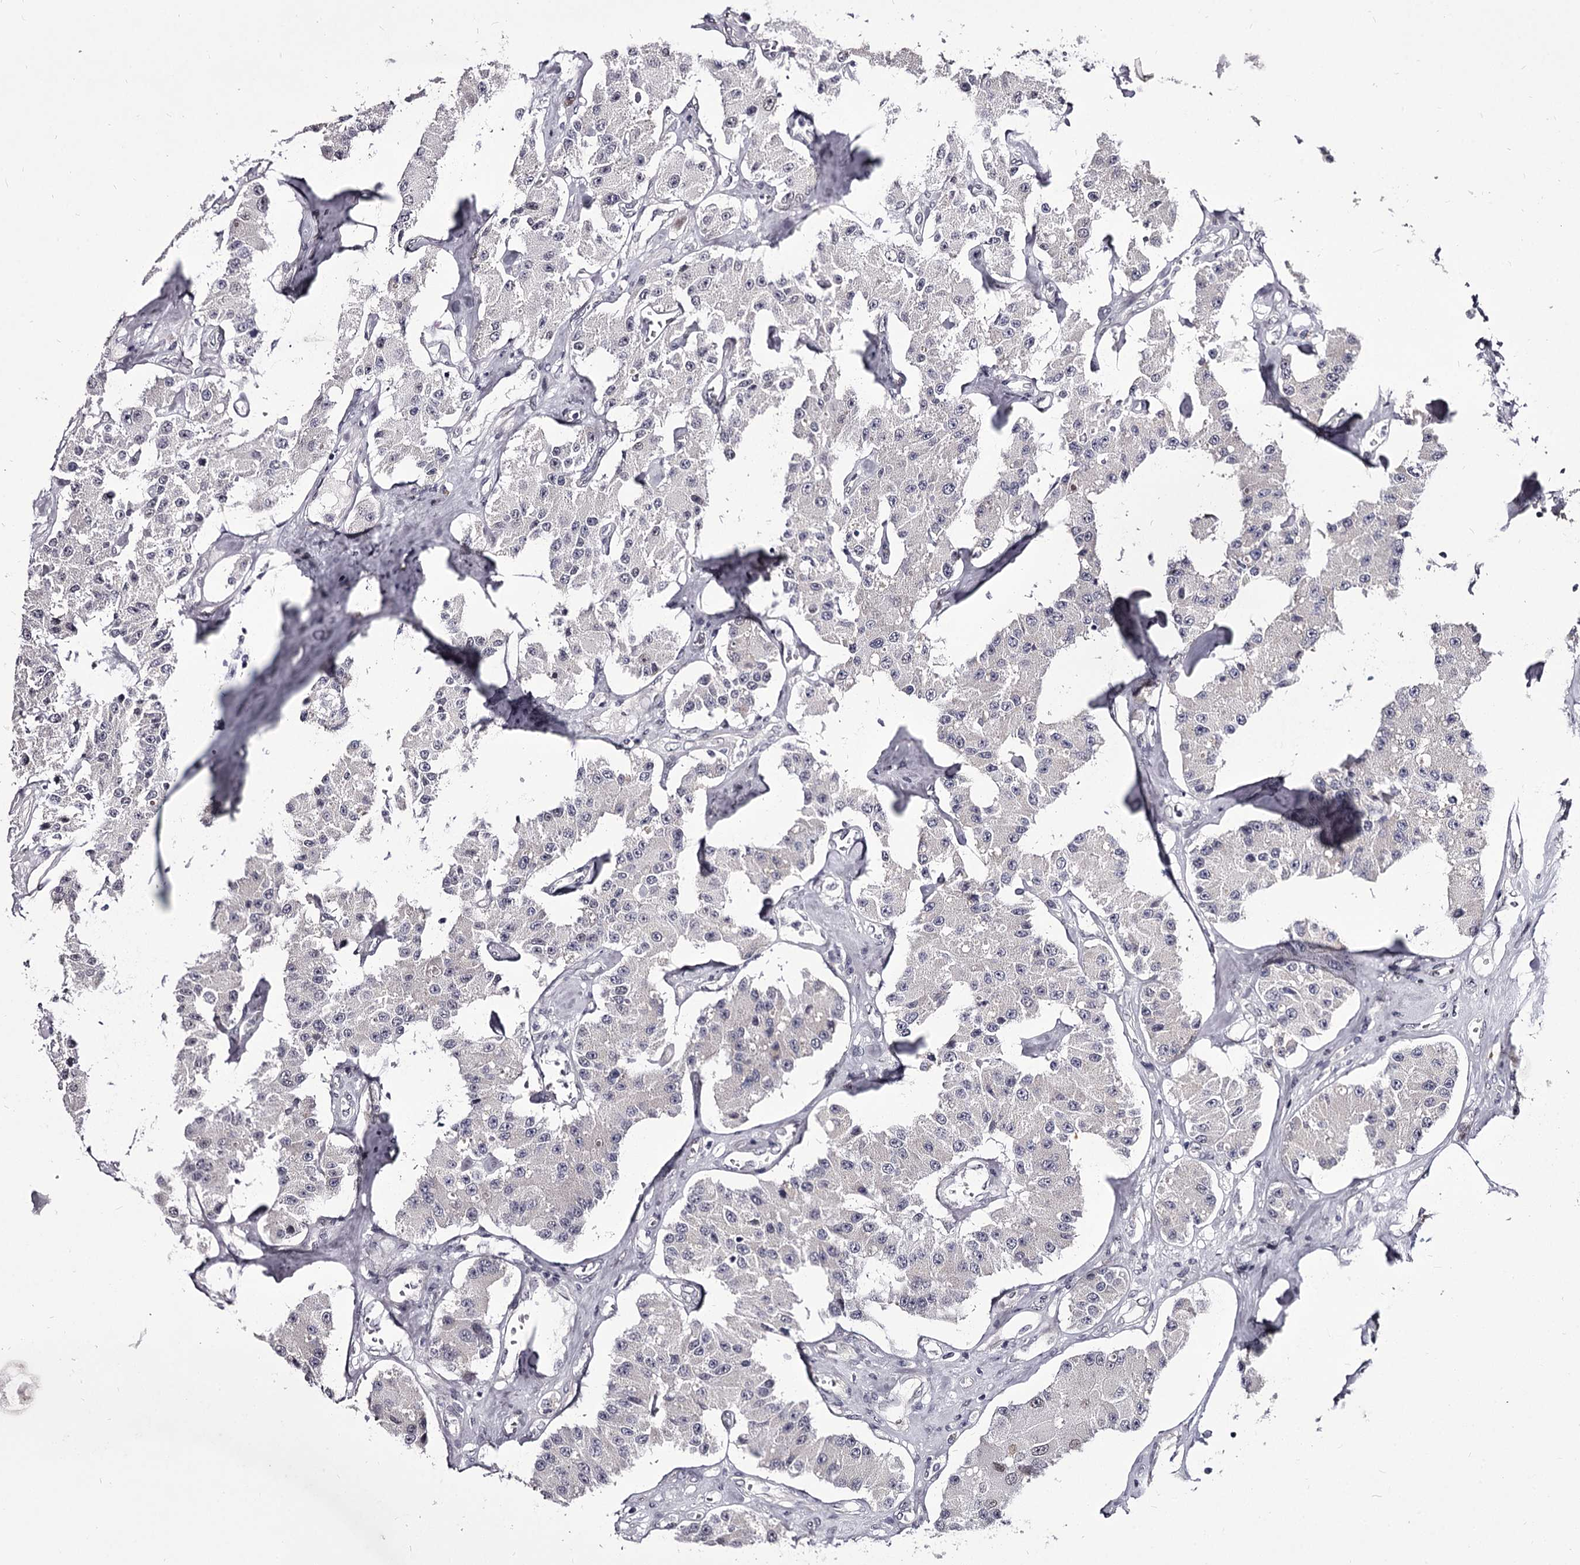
{"staining": {"intensity": "negative", "quantity": "none", "location": "none"}, "tissue": "carcinoid", "cell_type": "Tumor cells", "image_type": "cancer", "snomed": [{"axis": "morphology", "description": "Carcinoid, malignant, NOS"}, {"axis": "topography", "description": "Pancreas"}], "caption": "Immunohistochemistry (IHC) photomicrograph of human malignant carcinoid stained for a protein (brown), which exhibits no expression in tumor cells. (Stains: DAB IHC with hematoxylin counter stain, Microscopy: brightfield microscopy at high magnification).", "gene": "OVOL2", "patient": {"sex": "male", "age": 41}}